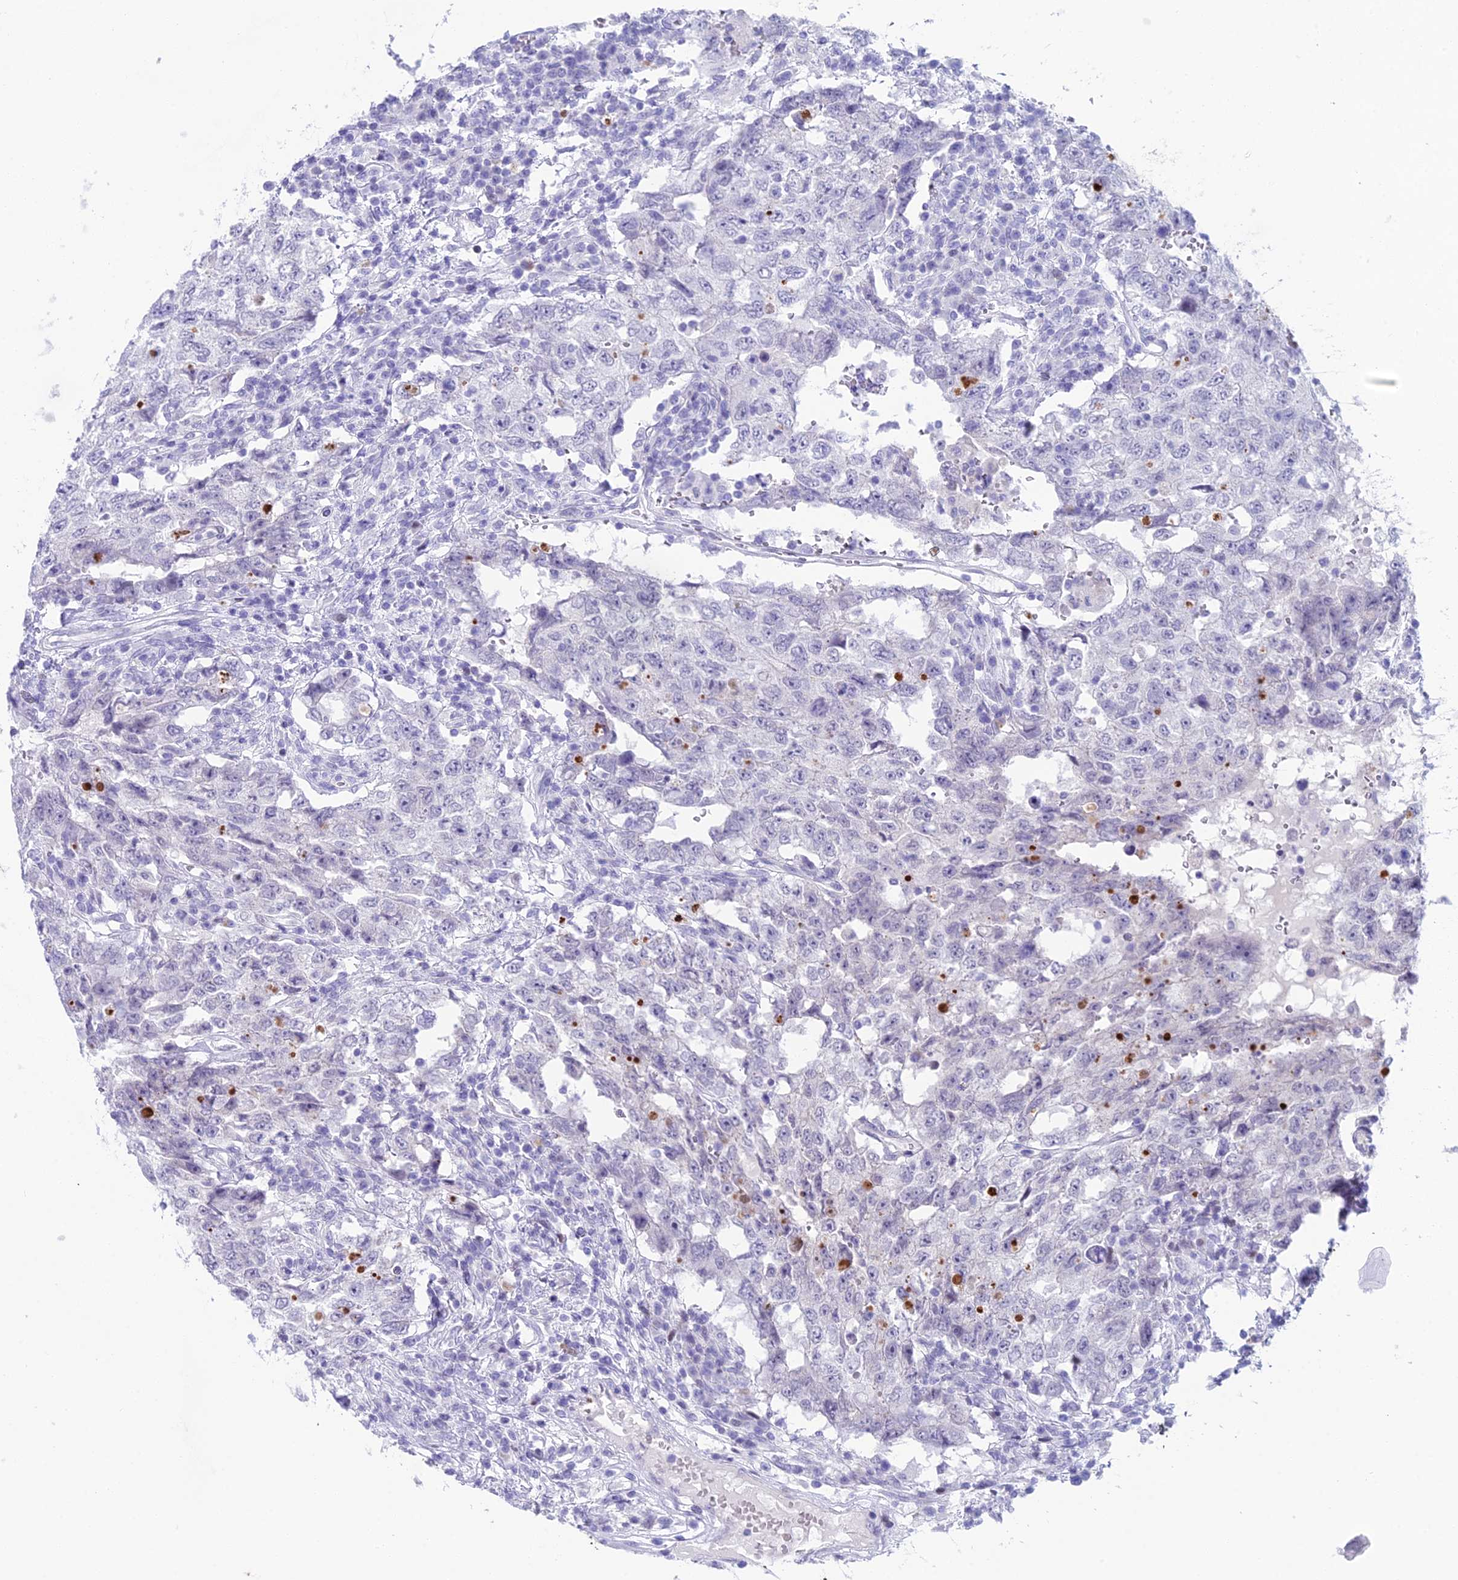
{"staining": {"intensity": "negative", "quantity": "none", "location": "none"}, "tissue": "testis cancer", "cell_type": "Tumor cells", "image_type": "cancer", "snomed": [{"axis": "morphology", "description": "Carcinoma, Embryonal, NOS"}, {"axis": "topography", "description": "Testis"}], "caption": "High magnification brightfield microscopy of embryonal carcinoma (testis) stained with DAB (brown) and counterstained with hematoxylin (blue): tumor cells show no significant positivity.", "gene": "CC2D2A", "patient": {"sex": "male", "age": 26}}